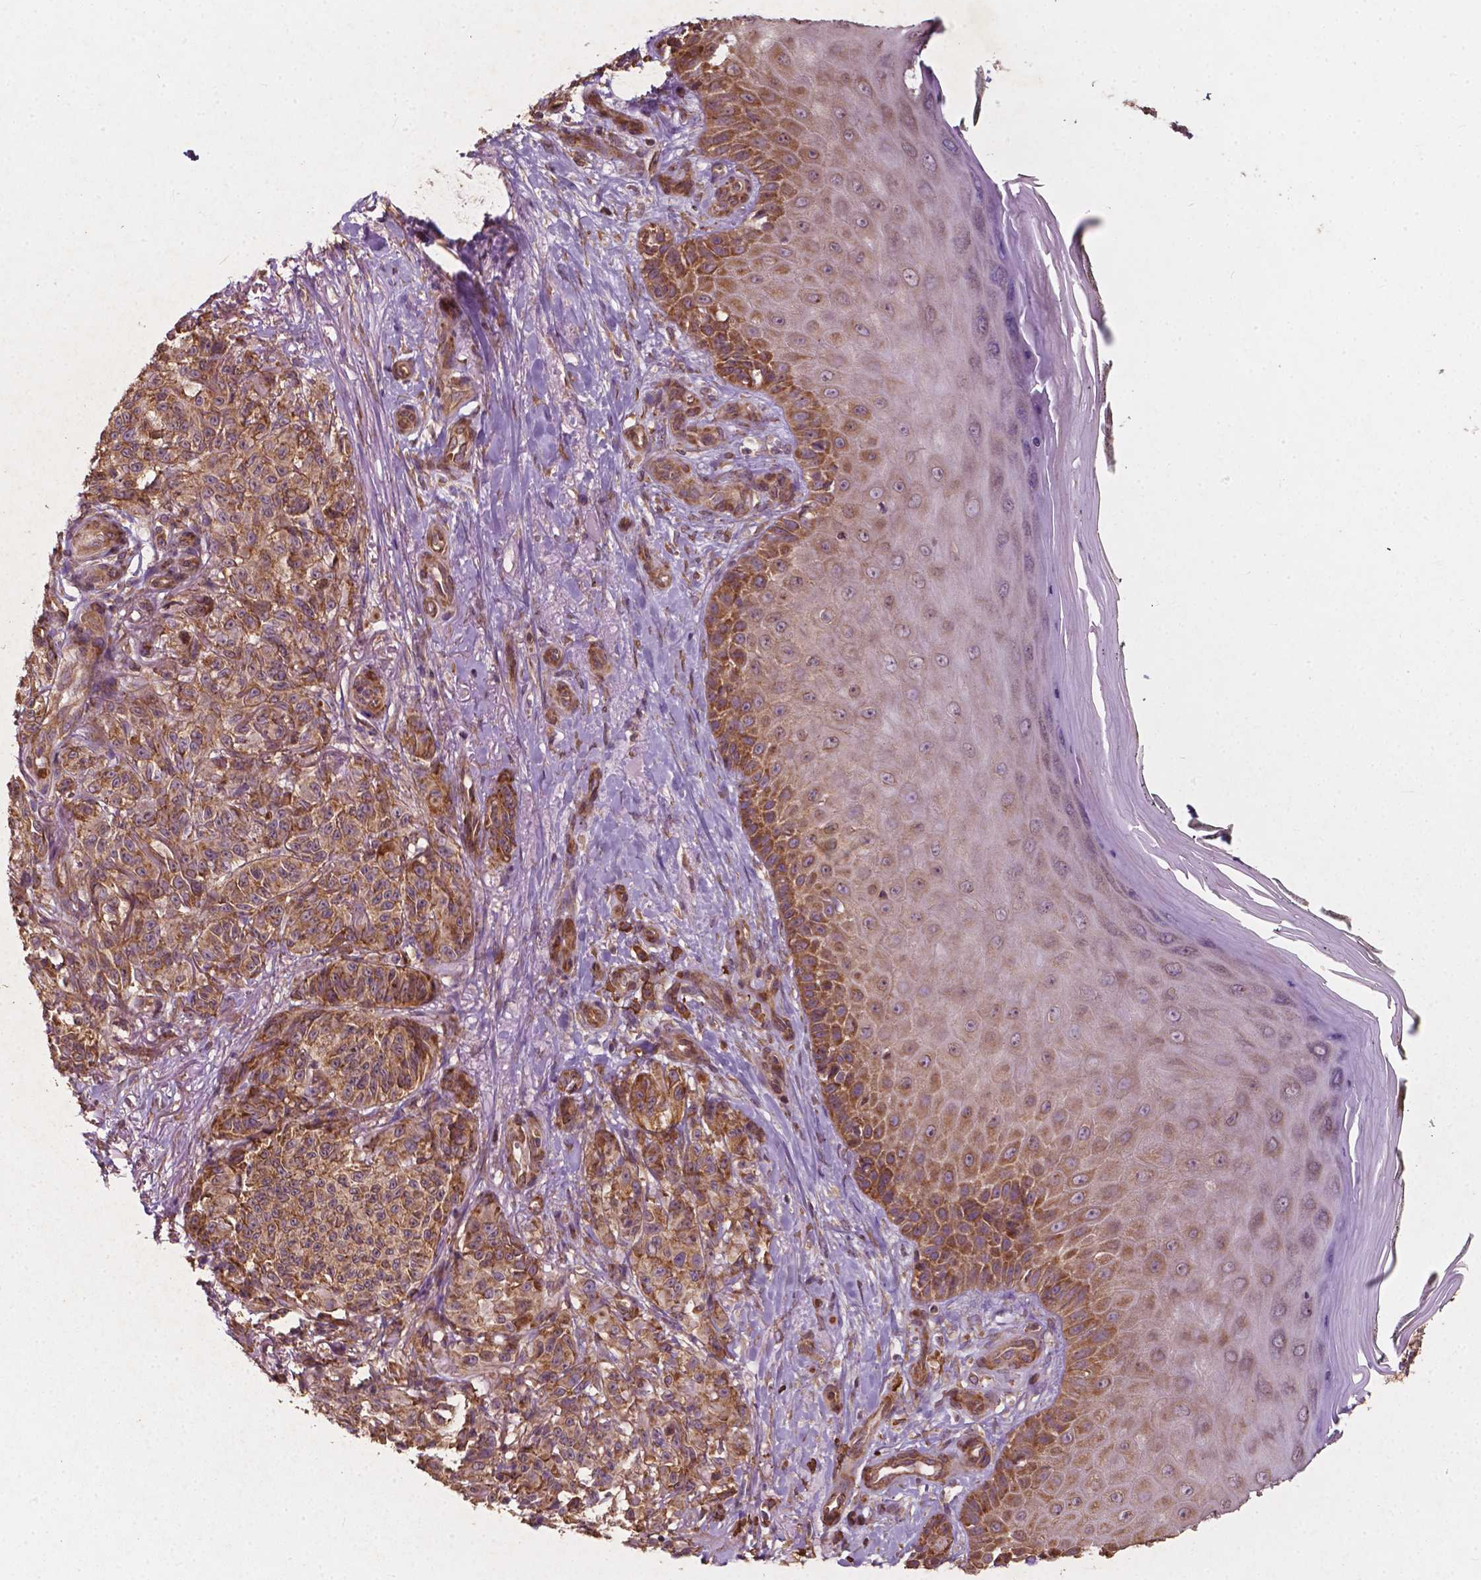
{"staining": {"intensity": "moderate", "quantity": ">75%", "location": "cytoplasmic/membranous"}, "tissue": "melanoma", "cell_type": "Tumor cells", "image_type": "cancer", "snomed": [{"axis": "morphology", "description": "Malignant melanoma, NOS"}, {"axis": "topography", "description": "Skin"}], "caption": "Malignant melanoma stained with a protein marker demonstrates moderate staining in tumor cells.", "gene": "G3BP1", "patient": {"sex": "female", "age": 85}}